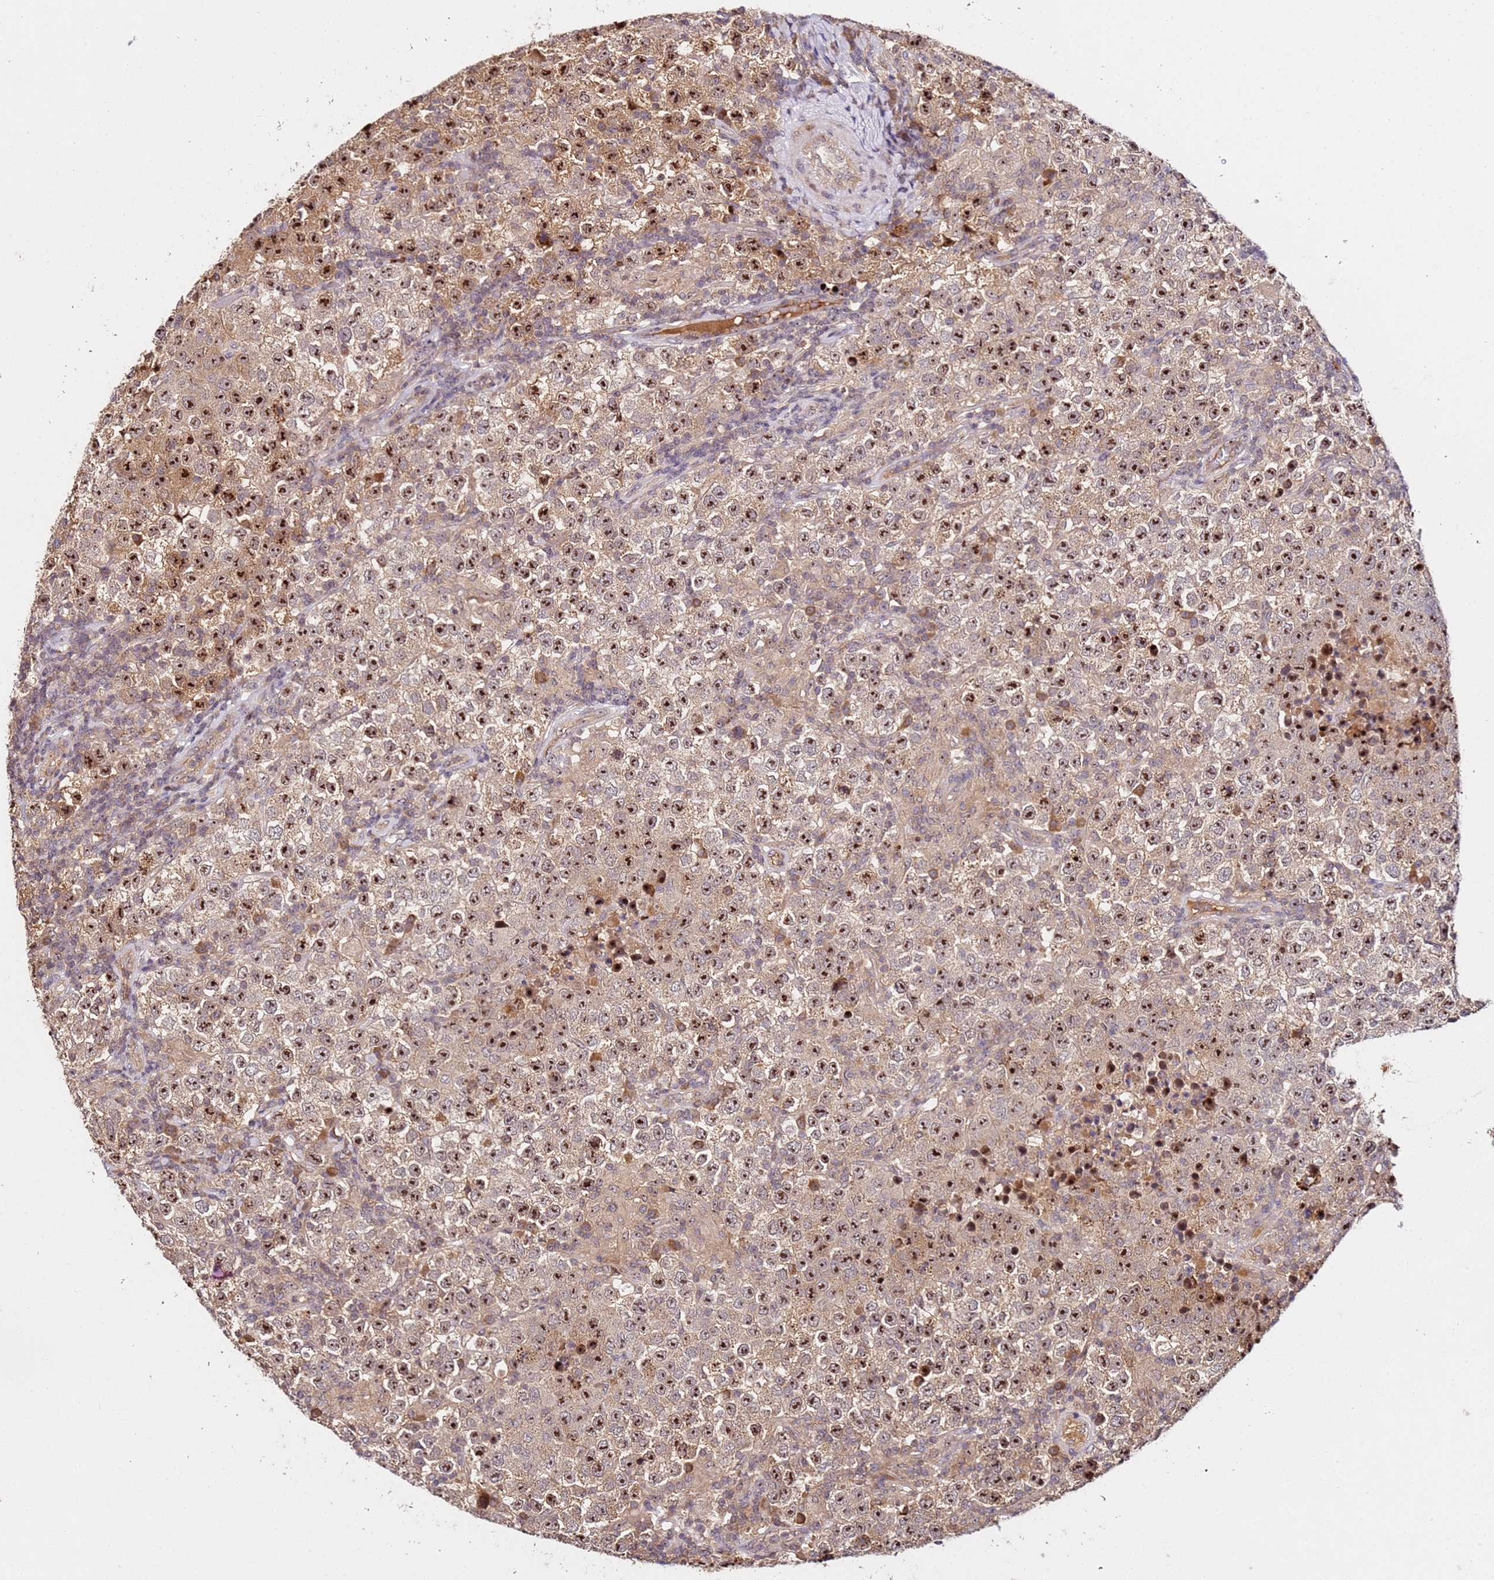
{"staining": {"intensity": "strong", "quantity": ">75%", "location": "cytoplasmic/membranous,nuclear"}, "tissue": "testis cancer", "cell_type": "Tumor cells", "image_type": "cancer", "snomed": [{"axis": "morphology", "description": "Seminoma, NOS"}, {"axis": "morphology", "description": "Carcinoma, Embryonal, NOS"}, {"axis": "topography", "description": "Testis"}], "caption": "This micrograph reveals testis seminoma stained with IHC to label a protein in brown. The cytoplasmic/membranous and nuclear of tumor cells show strong positivity for the protein. Nuclei are counter-stained blue.", "gene": "DDX27", "patient": {"sex": "male", "age": 41}}